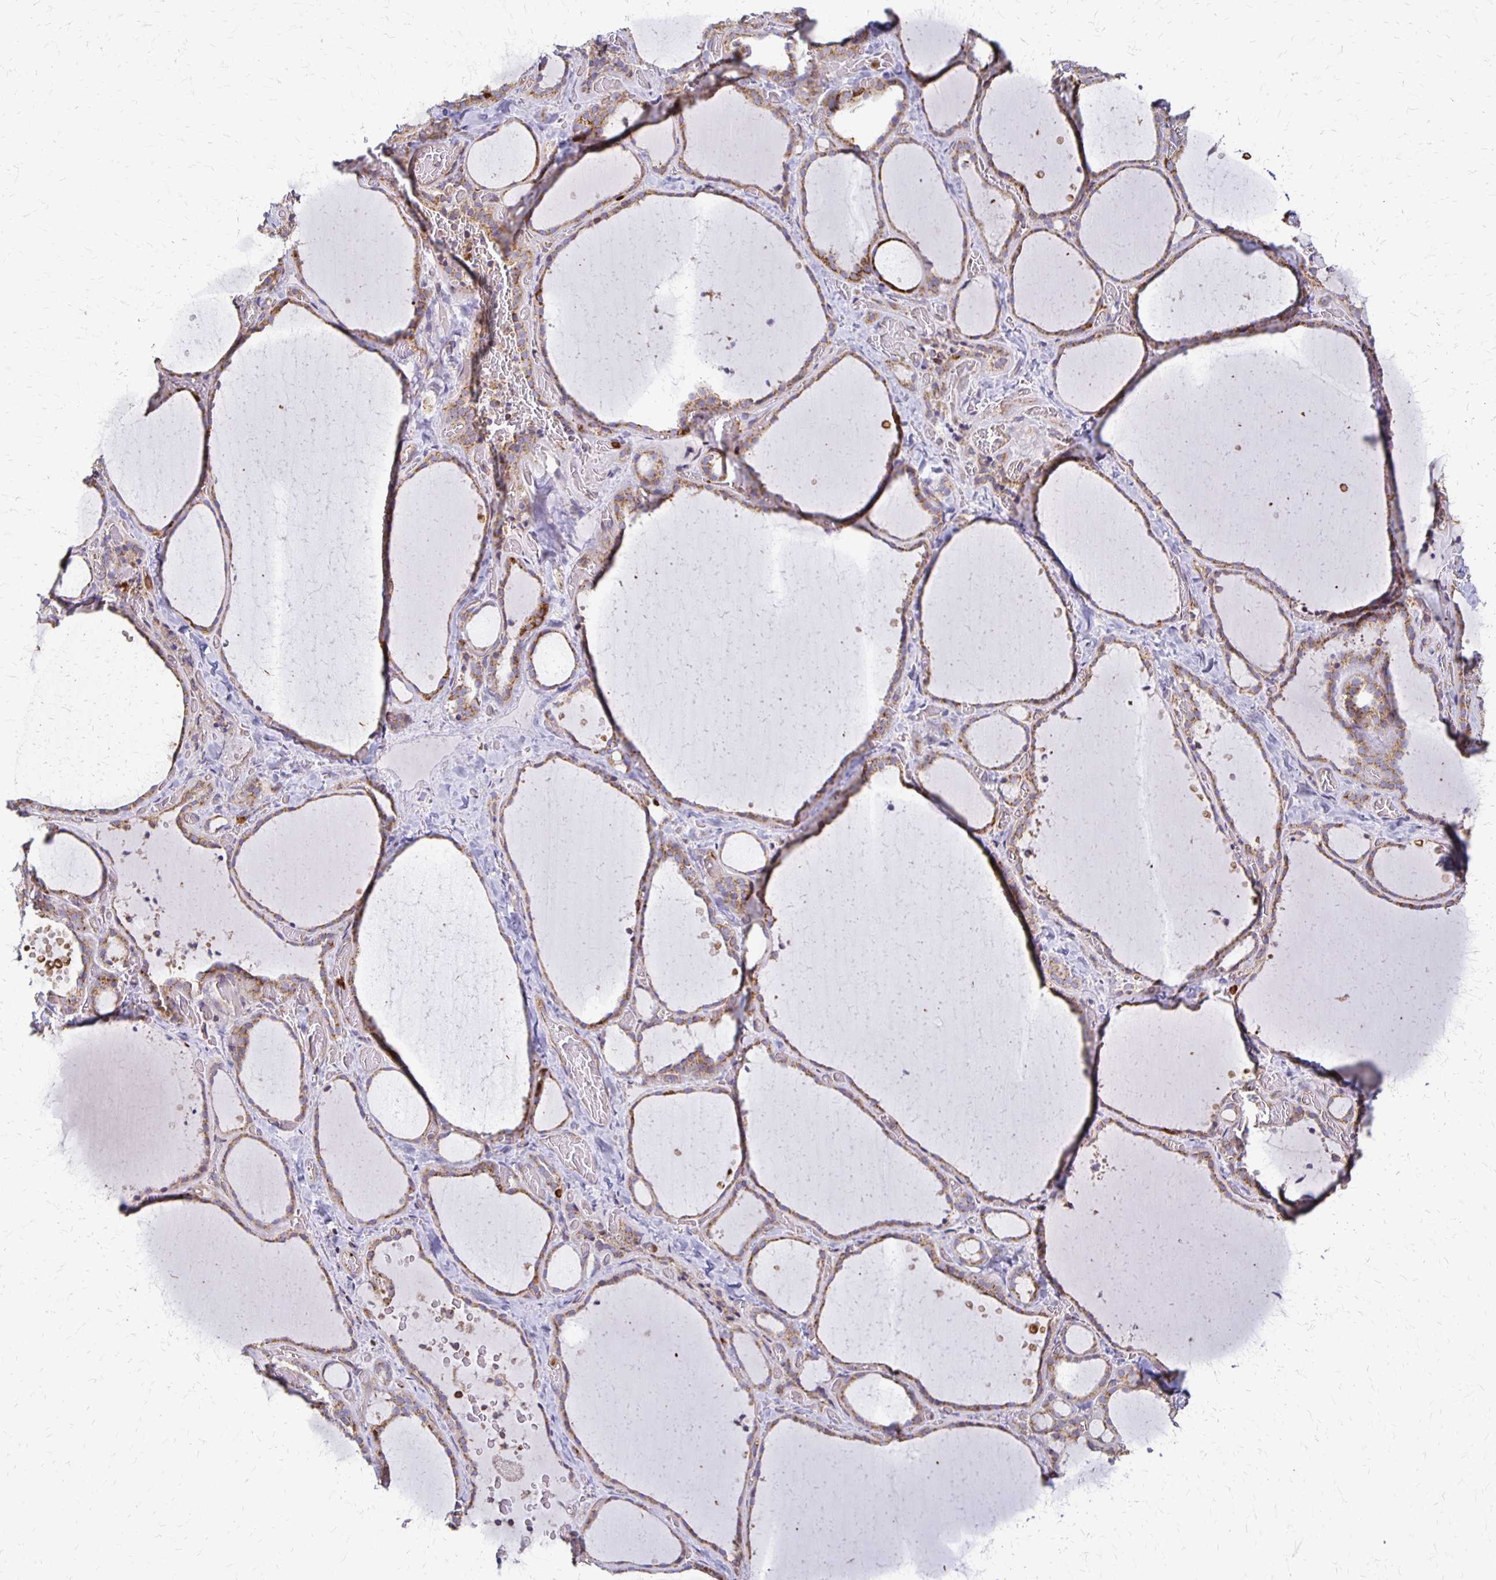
{"staining": {"intensity": "moderate", "quantity": ">75%", "location": "cytoplasmic/membranous"}, "tissue": "thyroid gland", "cell_type": "Glandular cells", "image_type": "normal", "snomed": [{"axis": "morphology", "description": "Normal tissue, NOS"}, {"axis": "topography", "description": "Thyroid gland"}], "caption": "DAB immunohistochemical staining of unremarkable human thyroid gland demonstrates moderate cytoplasmic/membranous protein expression in about >75% of glandular cells. The staining was performed using DAB (3,3'-diaminobenzidine), with brown indicating positive protein expression. Nuclei are stained blue with hematoxylin.", "gene": "EIF4EBP2", "patient": {"sex": "female", "age": 36}}